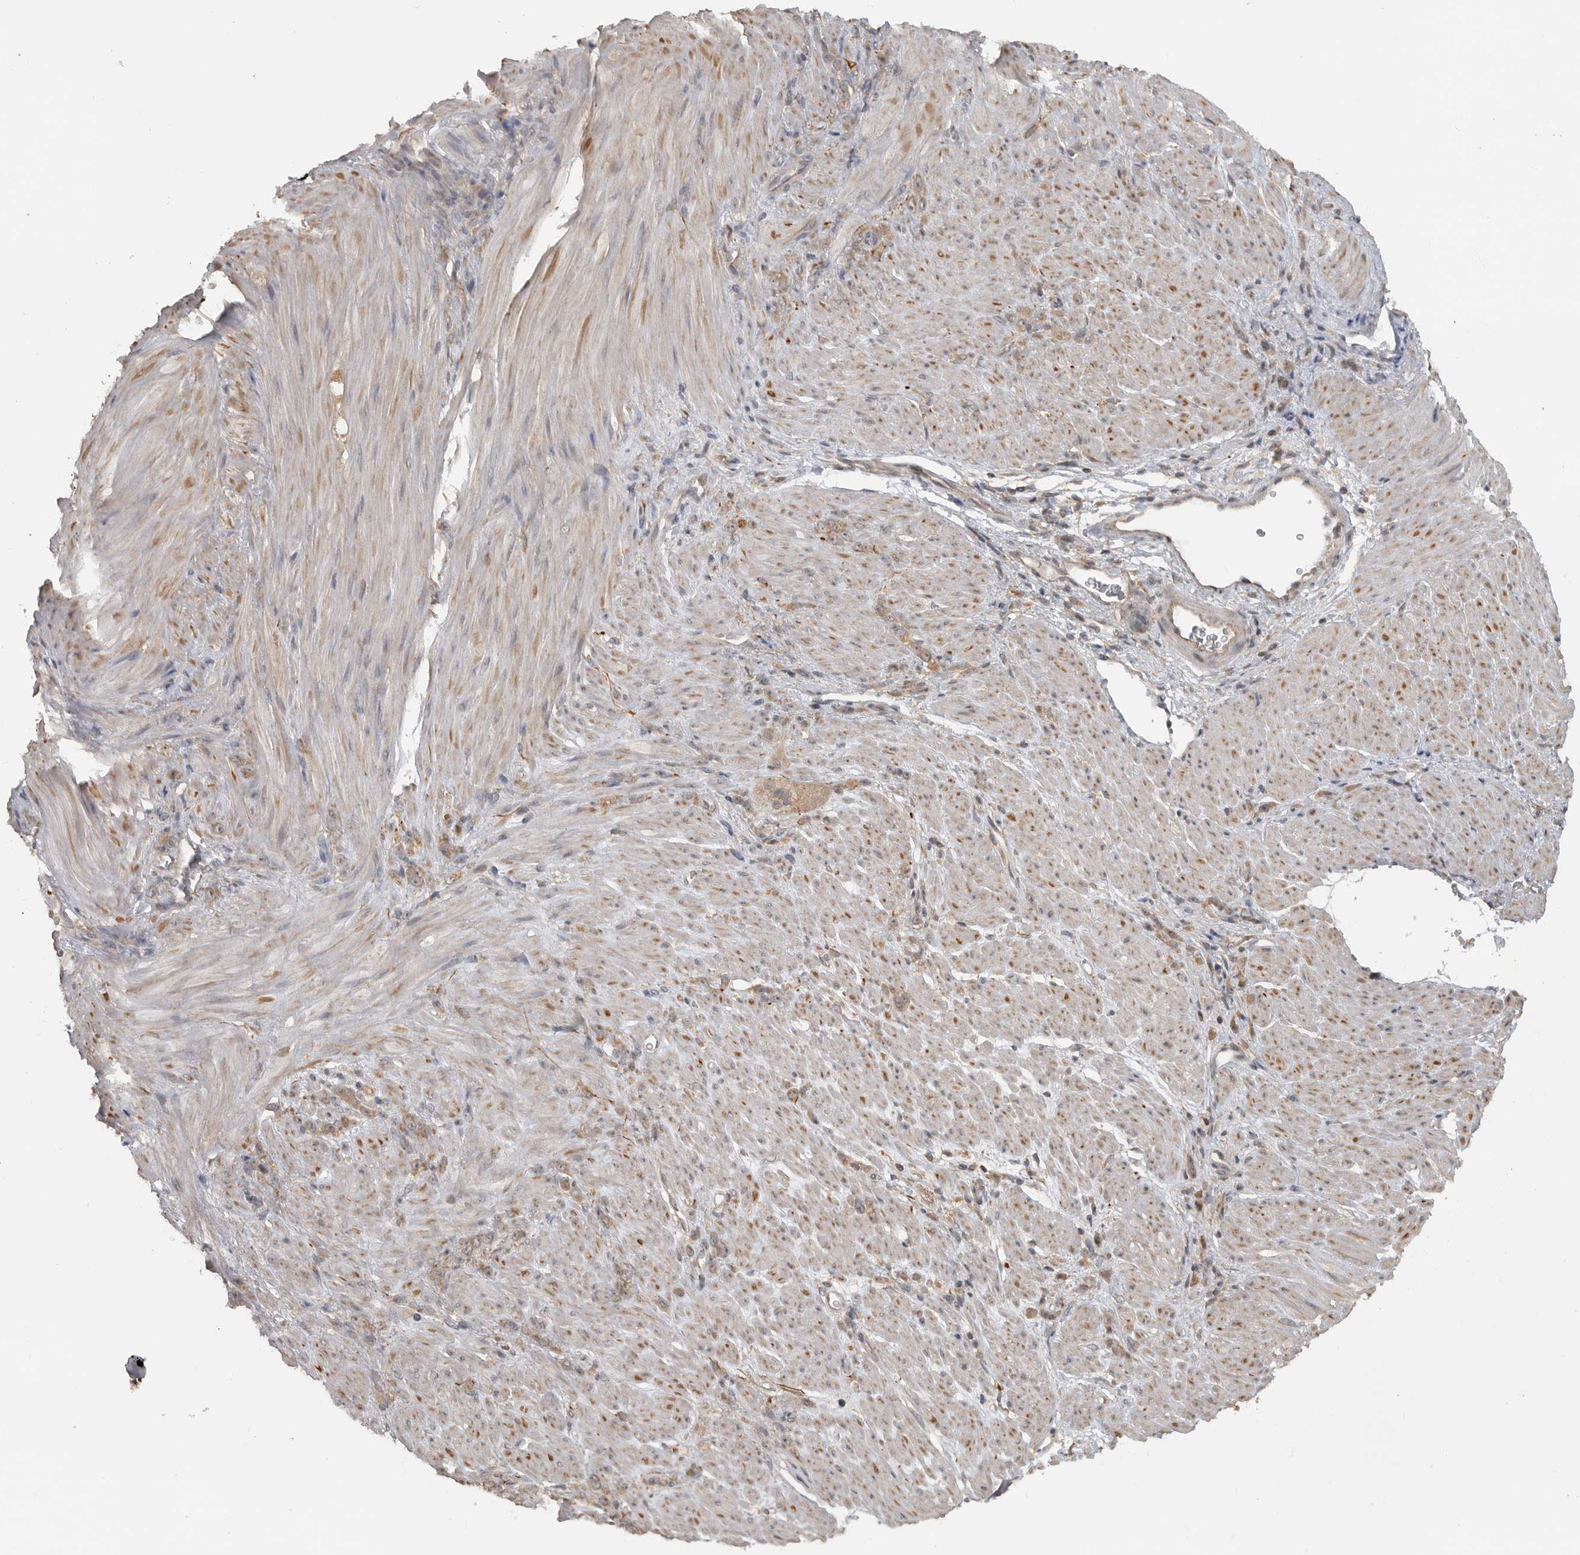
{"staining": {"intensity": "weak", "quantity": "25%-75%", "location": "cytoplasmic/membranous"}, "tissue": "stomach cancer", "cell_type": "Tumor cells", "image_type": "cancer", "snomed": [{"axis": "morphology", "description": "Normal tissue, NOS"}, {"axis": "morphology", "description": "Adenocarcinoma, NOS"}, {"axis": "topography", "description": "Stomach"}], "caption": "A brown stain shows weak cytoplasmic/membranous staining of a protein in human stomach cancer (adenocarcinoma) tumor cells. The staining was performed using DAB, with brown indicating positive protein expression. Nuclei are stained blue with hematoxylin.", "gene": "LLGL1", "patient": {"sex": "male", "age": 82}}